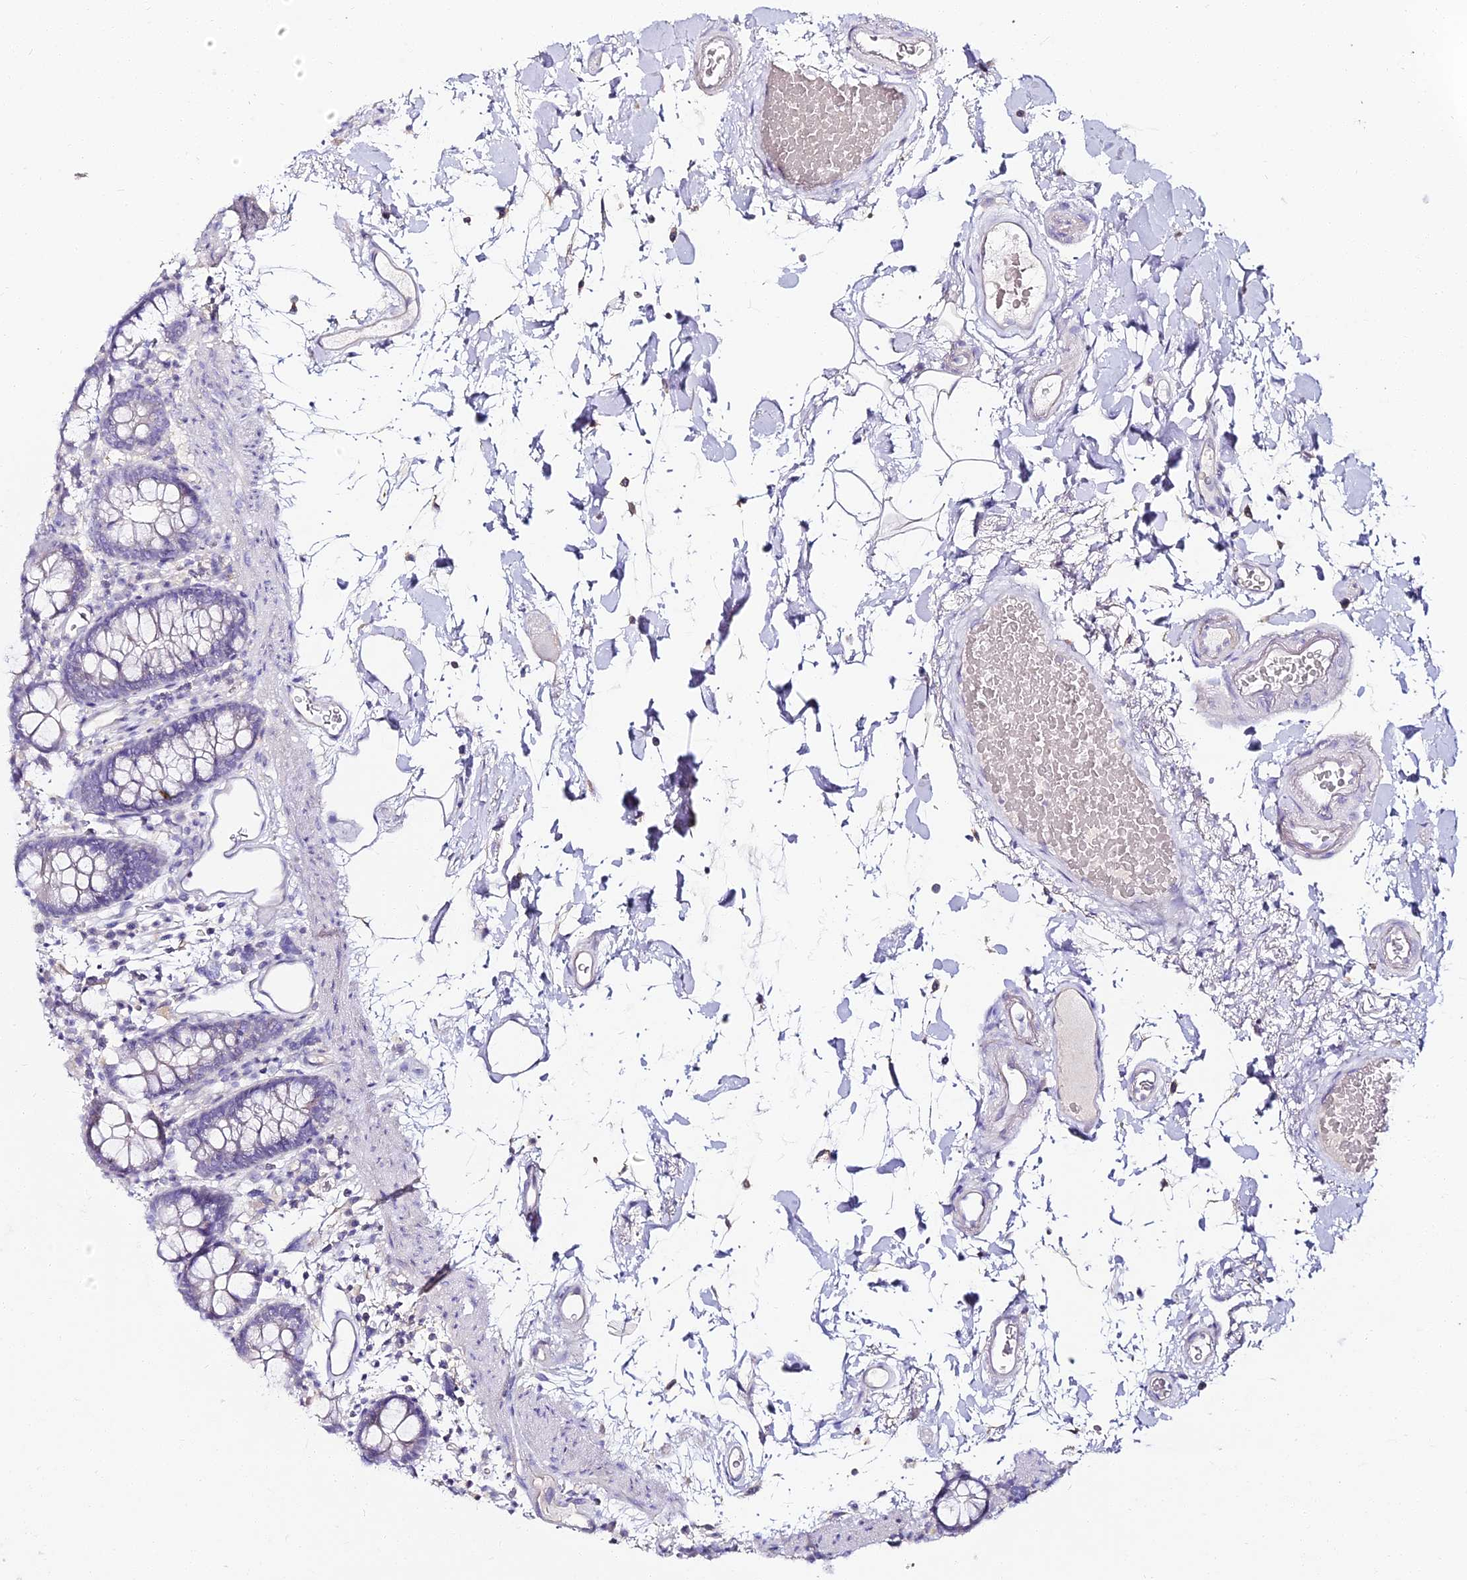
{"staining": {"intensity": "negative", "quantity": "none", "location": "none"}, "tissue": "colon", "cell_type": "Endothelial cells", "image_type": "normal", "snomed": [{"axis": "morphology", "description": "Normal tissue, NOS"}, {"axis": "topography", "description": "Colon"}], "caption": "DAB immunohistochemical staining of normal human colon exhibits no significant positivity in endothelial cells. (DAB (3,3'-diaminobenzidine) immunohistochemistry (IHC) visualized using brightfield microscopy, high magnification).", "gene": "ALPG", "patient": {"sex": "male", "age": 75}}